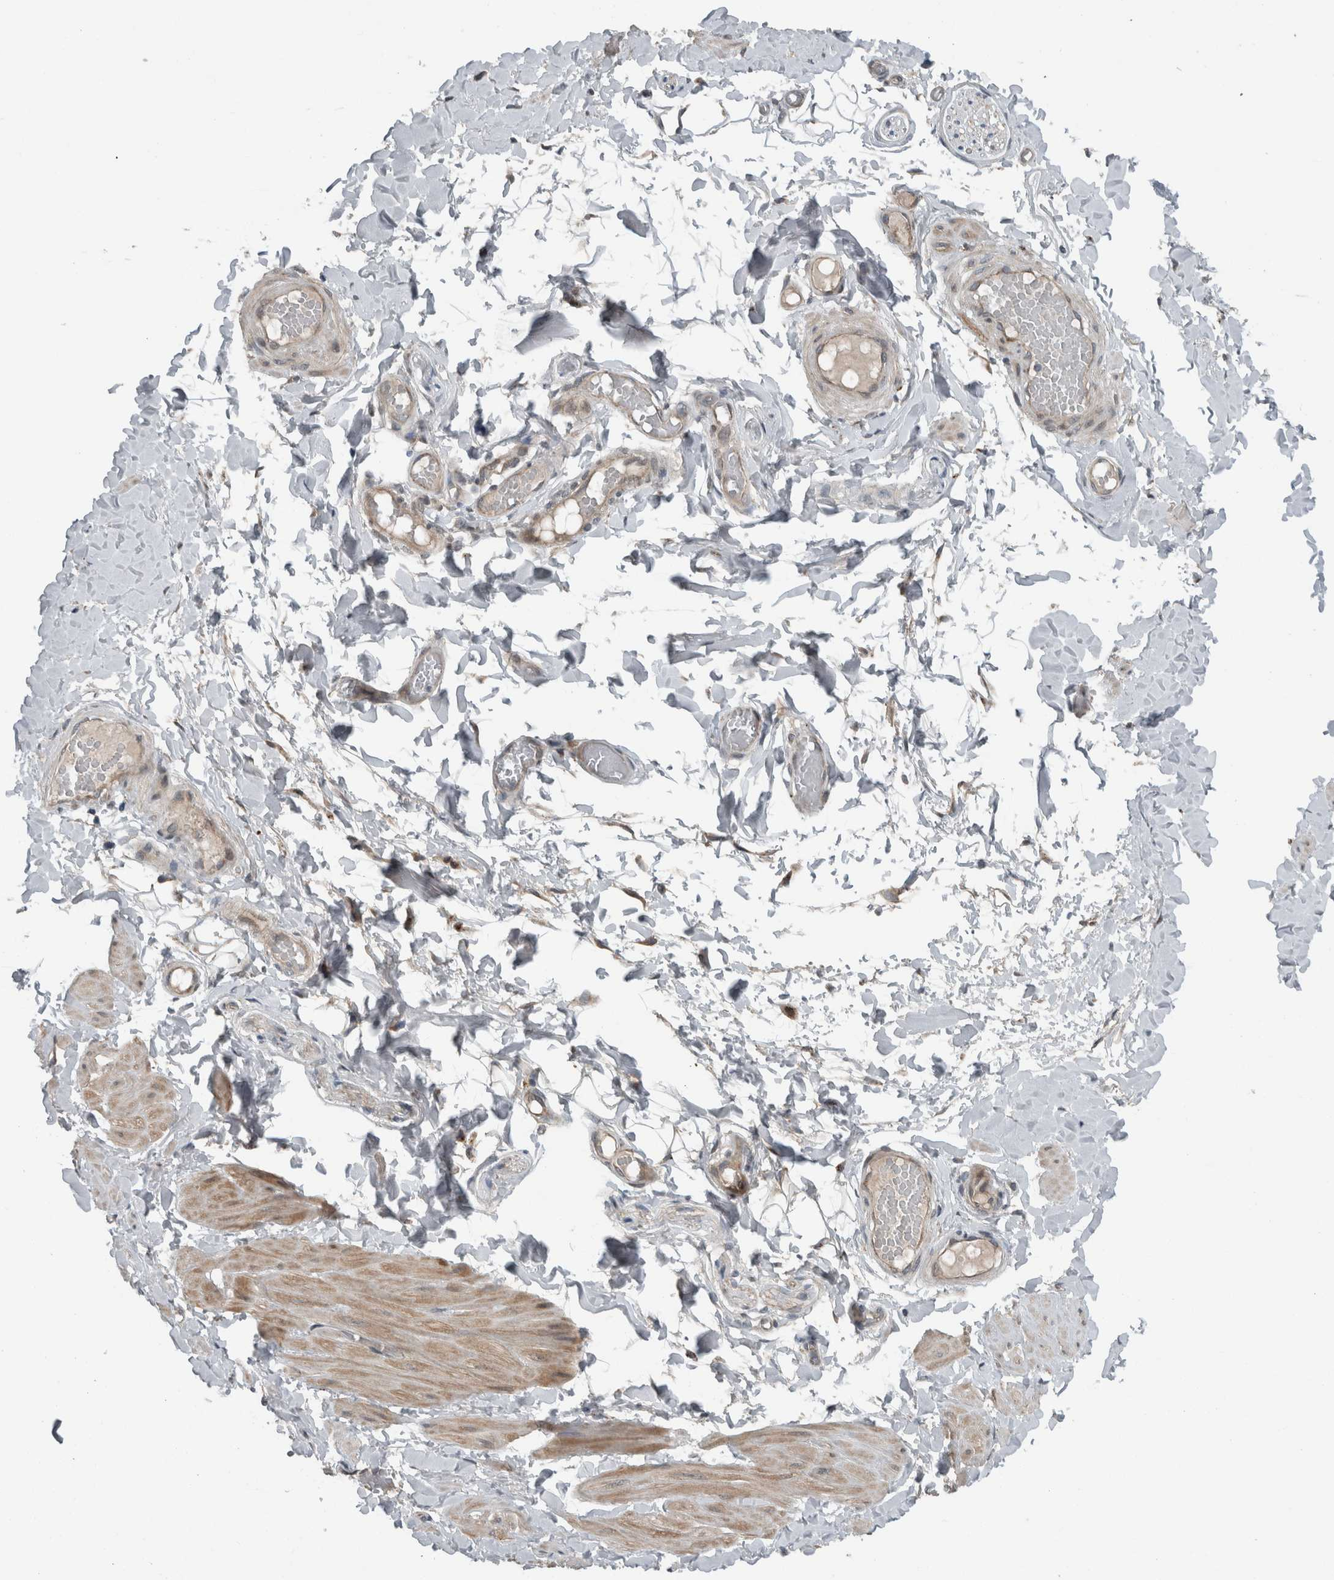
{"staining": {"intensity": "negative", "quantity": "none", "location": "none"}, "tissue": "adipose tissue", "cell_type": "Adipocytes", "image_type": "normal", "snomed": [{"axis": "morphology", "description": "Normal tissue, NOS"}, {"axis": "topography", "description": "Adipose tissue"}, {"axis": "topography", "description": "Vascular tissue"}, {"axis": "topography", "description": "Peripheral nerve tissue"}], "caption": "Immunohistochemistry (IHC) of normal adipose tissue displays no staining in adipocytes.", "gene": "GBA2", "patient": {"sex": "male", "age": 25}}